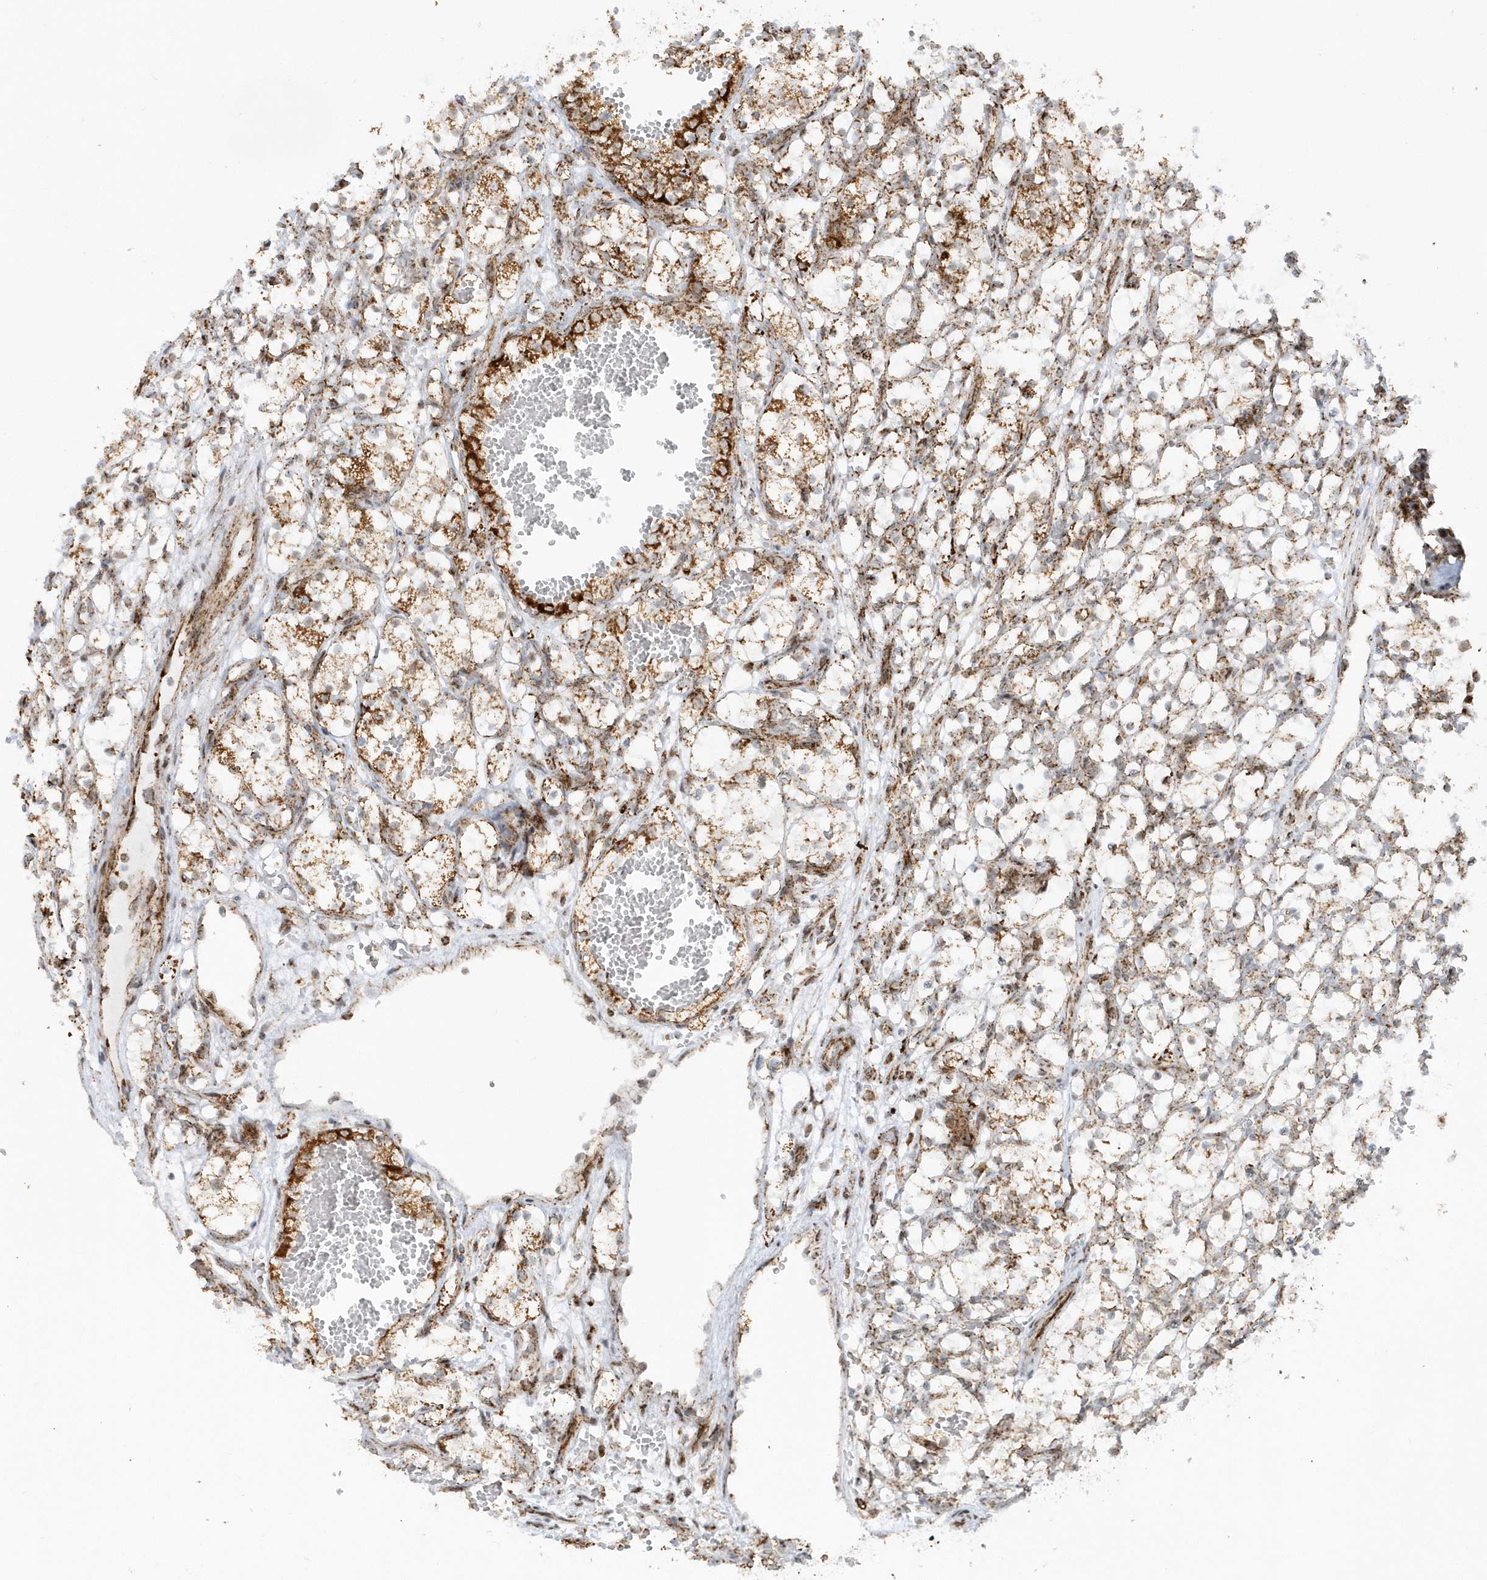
{"staining": {"intensity": "strong", "quantity": ">75%", "location": "cytoplasmic/membranous"}, "tissue": "renal cancer", "cell_type": "Tumor cells", "image_type": "cancer", "snomed": [{"axis": "morphology", "description": "Adenocarcinoma, NOS"}, {"axis": "topography", "description": "Kidney"}], "caption": "Immunohistochemistry (IHC) photomicrograph of neoplastic tissue: human adenocarcinoma (renal) stained using IHC shows high levels of strong protein expression localized specifically in the cytoplasmic/membranous of tumor cells, appearing as a cytoplasmic/membranous brown color.", "gene": "CRY2", "patient": {"sex": "female", "age": 69}}